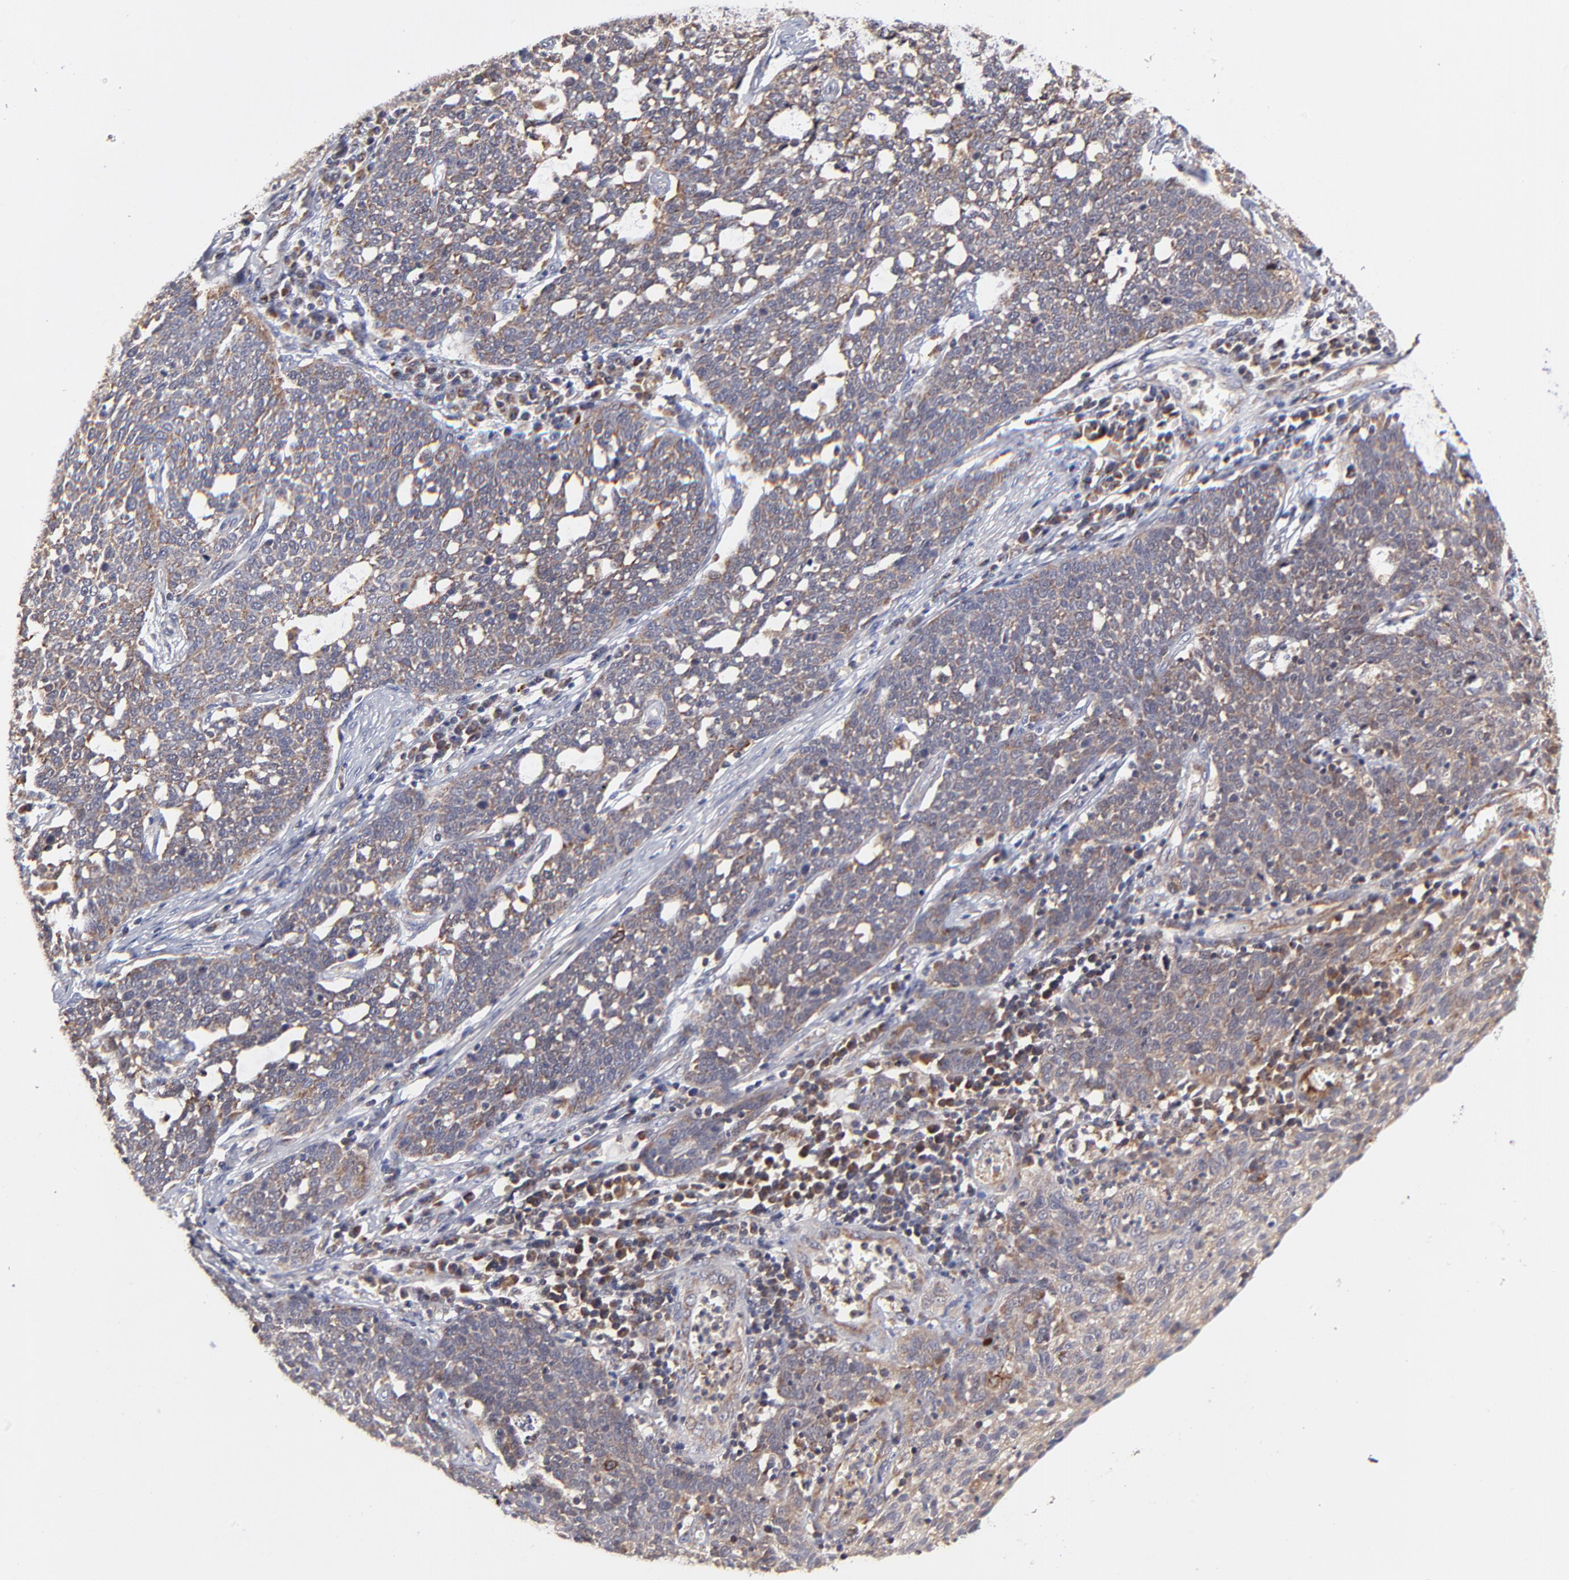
{"staining": {"intensity": "weak", "quantity": ">75%", "location": "cytoplasmic/membranous"}, "tissue": "cervical cancer", "cell_type": "Tumor cells", "image_type": "cancer", "snomed": [{"axis": "morphology", "description": "Squamous cell carcinoma, NOS"}, {"axis": "topography", "description": "Cervix"}], "caption": "There is low levels of weak cytoplasmic/membranous positivity in tumor cells of cervical squamous cell carcinoma, as demonstrated by immunohistochemical staining (brown color).", "gene": "MAP2K7", "patient": {"sex": "female", "age": 34}}